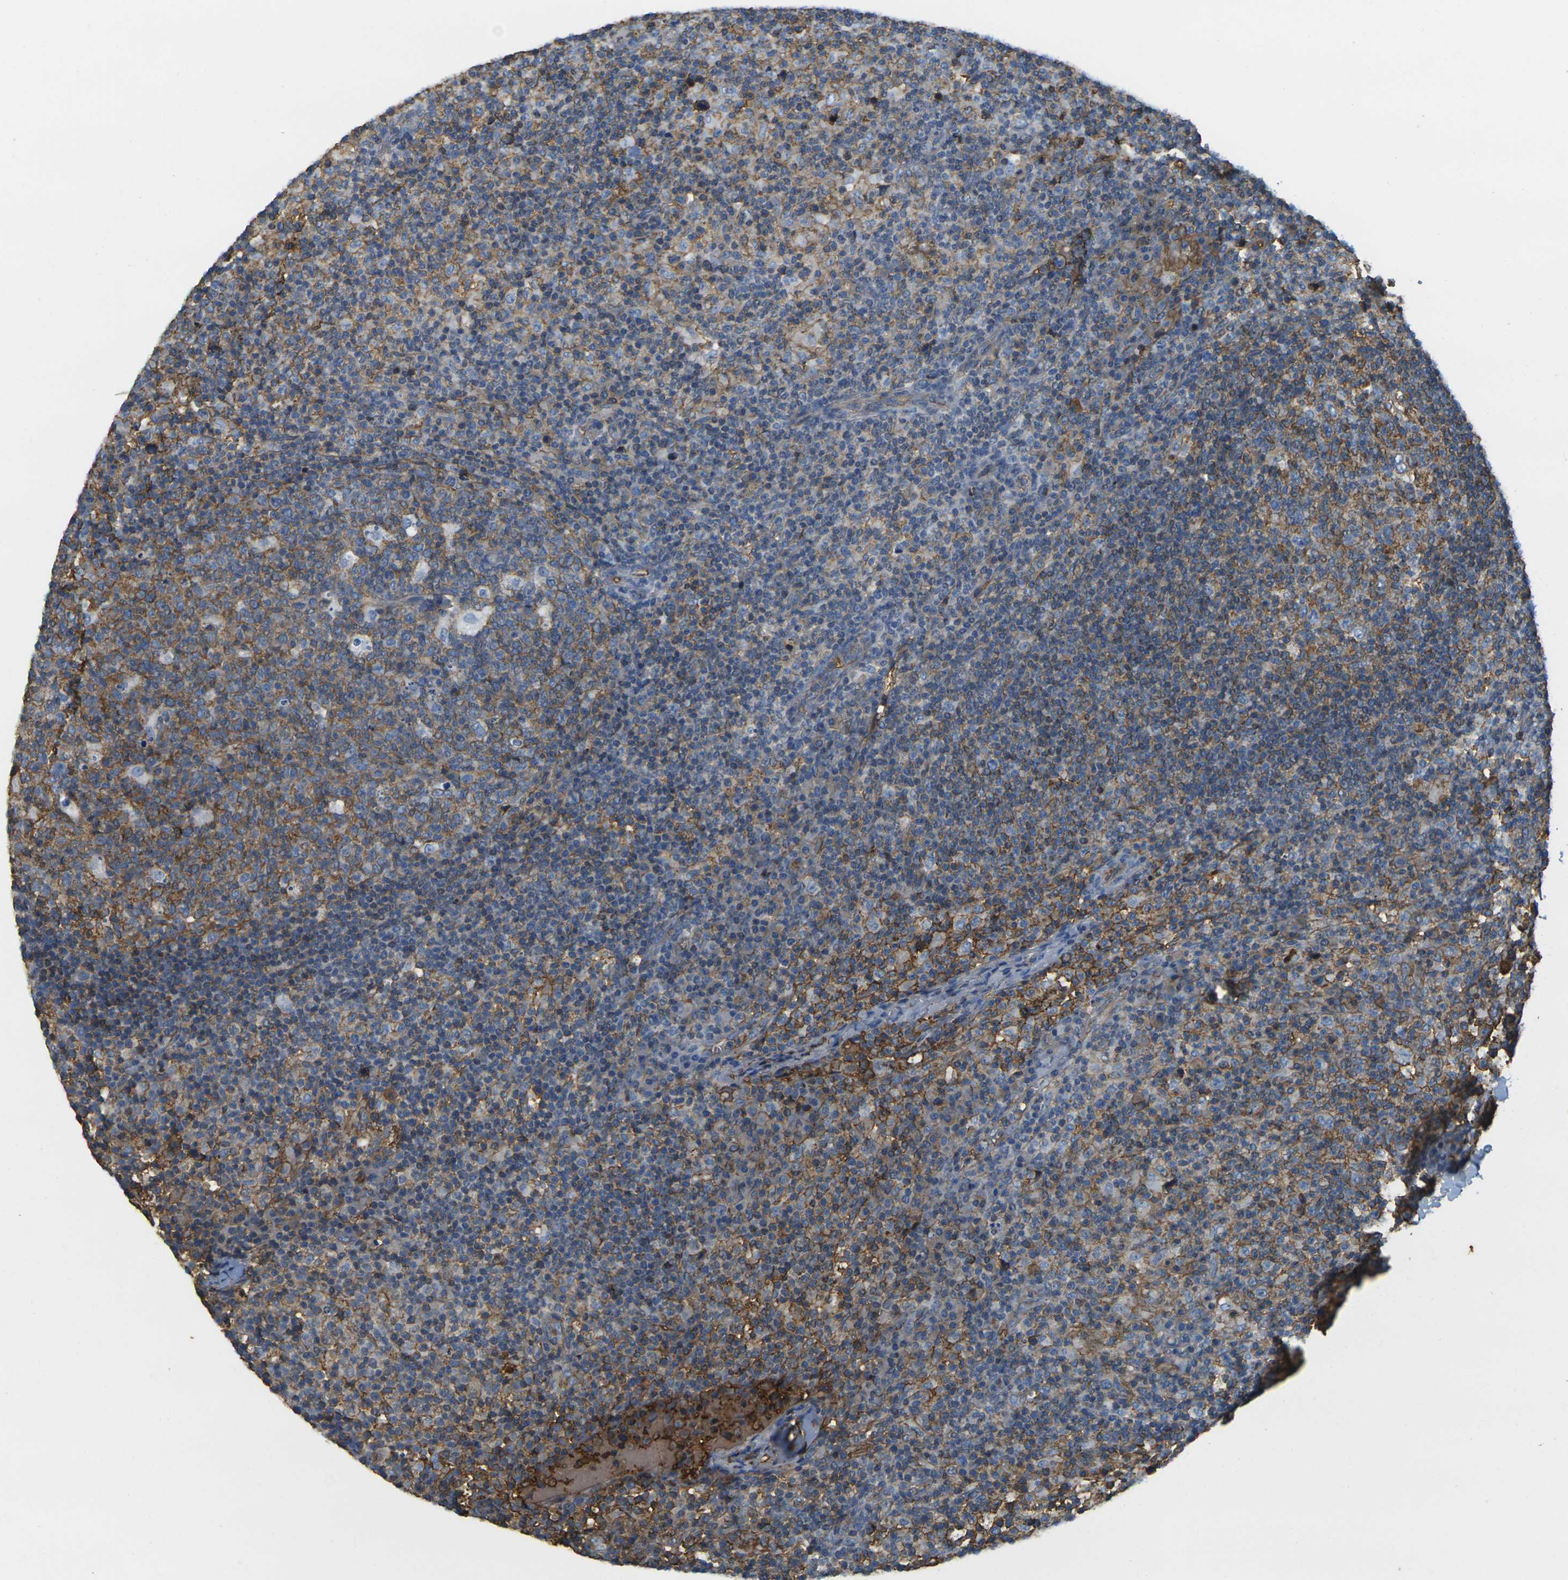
{"staining": {"intensity": "moderate", "quantity": "25%-75%", "location": "cytoplasmic/membranous"}, "tissue": "lymph node", "cell_type": "Germinal center cells", "image_type": "normal", "snomed": [{"axis": "morphology", "description": "Normal tissue, NOS"}, {"axis": "morphology", "description": "Inflammation, NOS"}, {"axis": "topography", "description": "Lymph node"}], "caption": "A photomicrograph of lymph node stained for a protein displays moderate cytoplasmic/membranous brown staining in germinal center cells.", "gene": "PLCD1", "patient": {"sex": "male", "age": 55}}